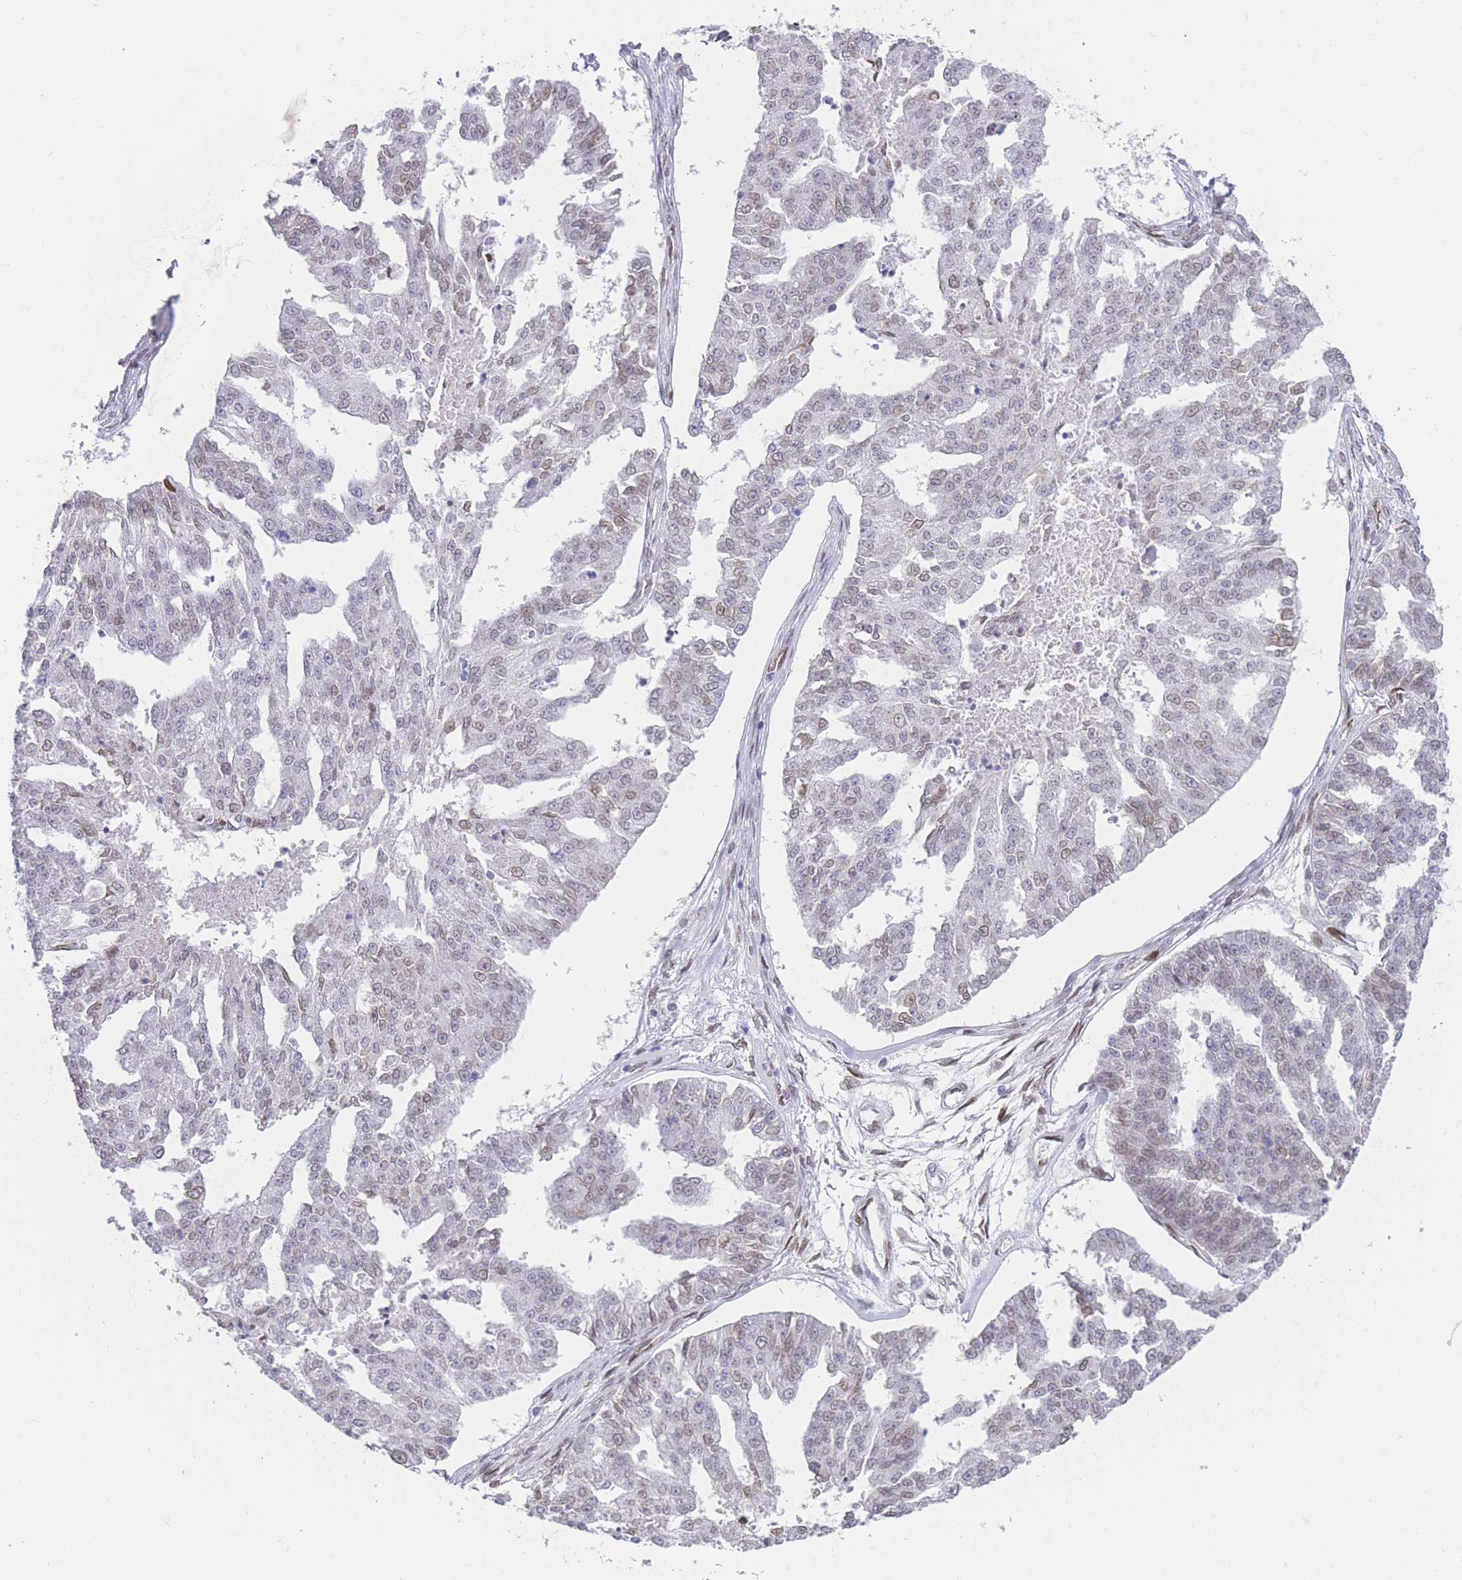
{"staining": {"intensity": "weak", "quantity": "25%-75%", "location": "nuclear"}, "tissue": "ovarian cancer", "cell_type": "Tumor cells", "image_type": "cancer", "snomed": [{"axis": "morphology", "description": "Cystadenocarcinoma, serous, NOS"}, {"axis": "topography", "description": "Ovary"}], "caption": "Tumor cells reveal weak nuclear expression in approximately 25%-75% of cells in ovarian serous cystadenocarcinoma. (IHC, brightfield microscopy, high magnification).", "gene": "OR10AD1", "patient": {"sex": "female", "age": 58}}